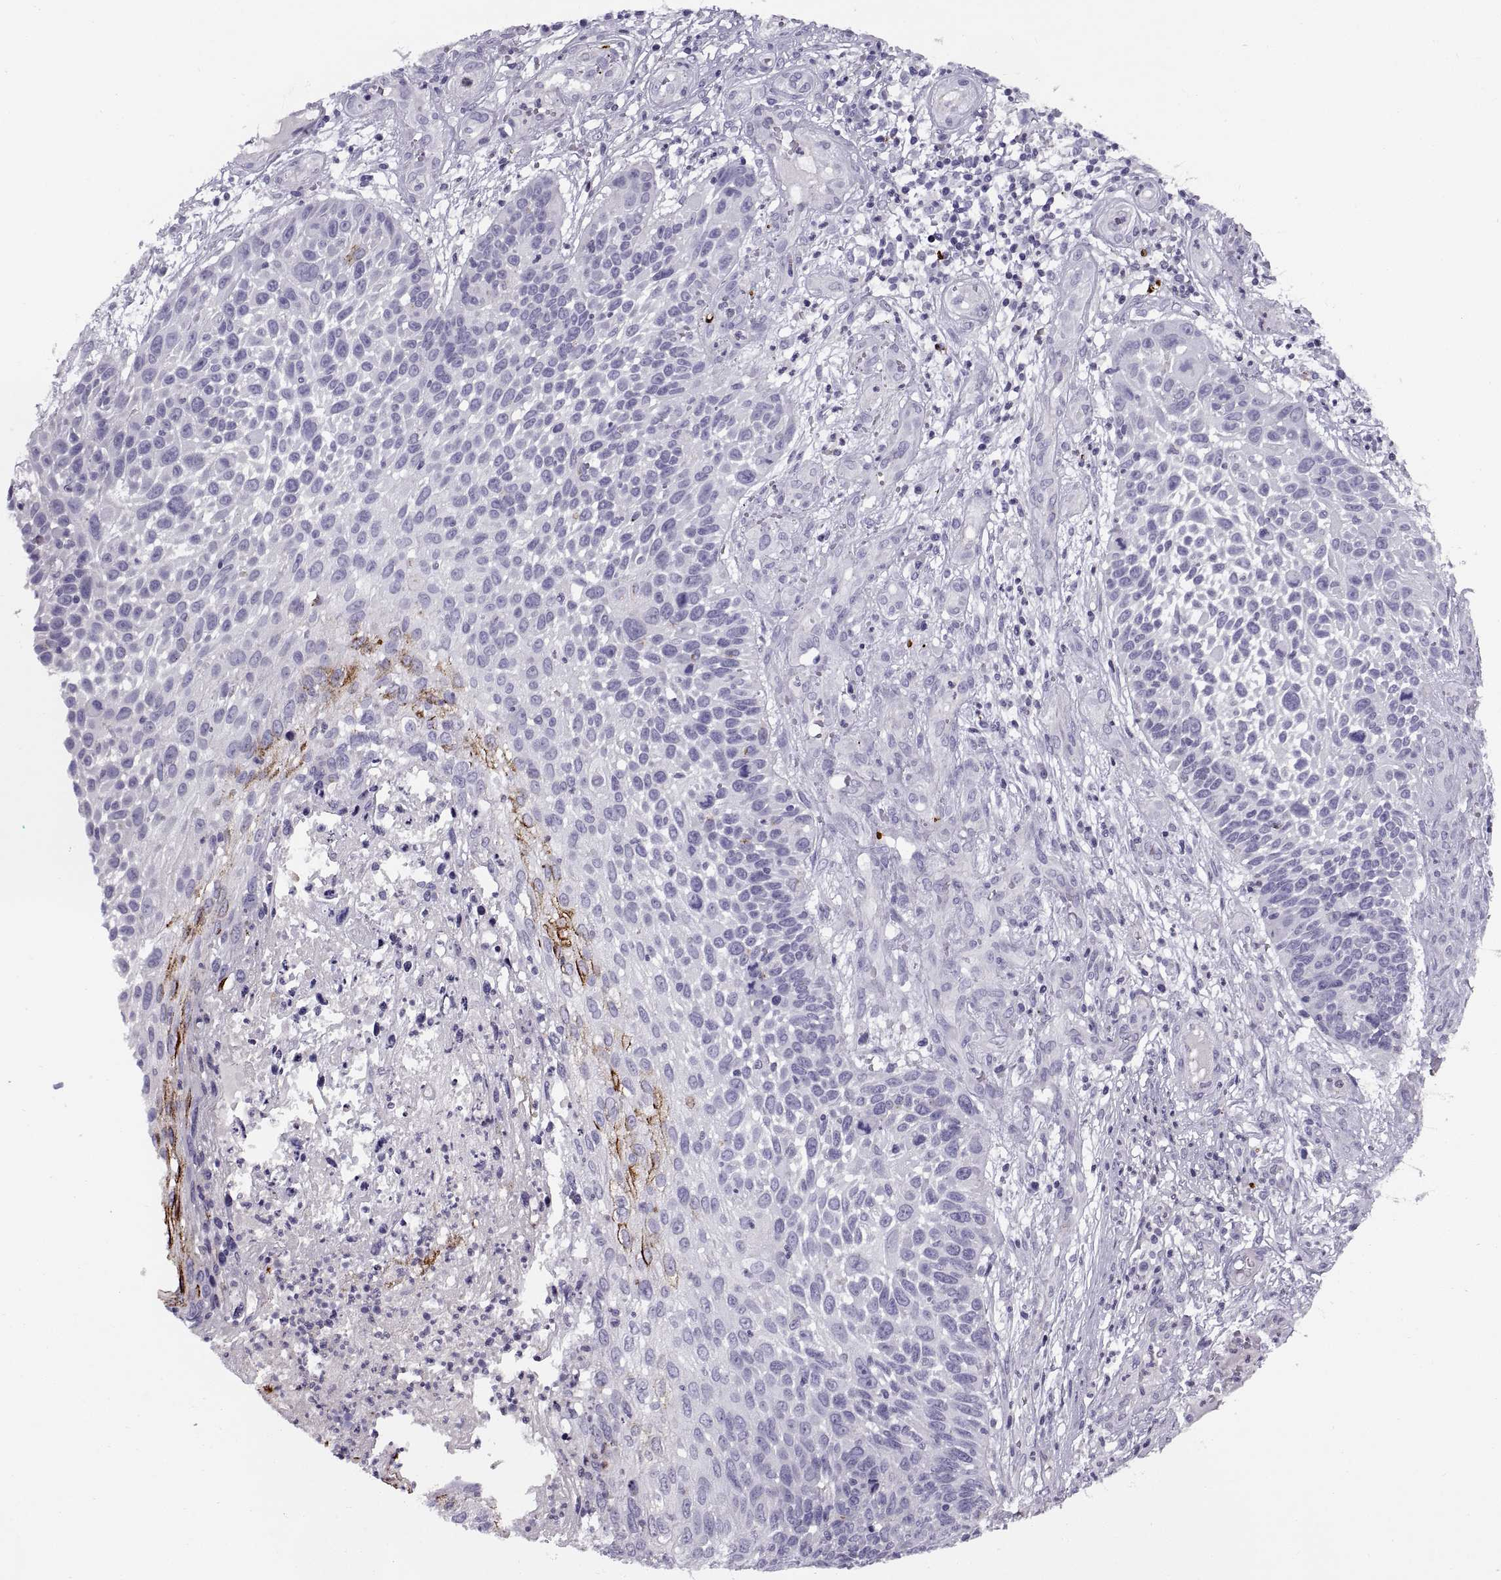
{"staining": {"intensity": "strong", "quantity": "<25%", "location": "cytoplasmic/membranous"}, "tissue": "skin cancer", "cell_type": "Tumor cells", "image_type": "cancer", "snomed": [{"axis": "morphology", "description": "Squamous cell carcinoma, NOS"}, {"axis": "topography", "description": "Skin"}], "caption": "Human skin cancer stained for a protein (brown) demonstrates strong cytoplasmic/membranous positive positivity in about <25% of tumor cells.", "gene": "CALCR", "patient": {"sex": "male", "age": 92}}